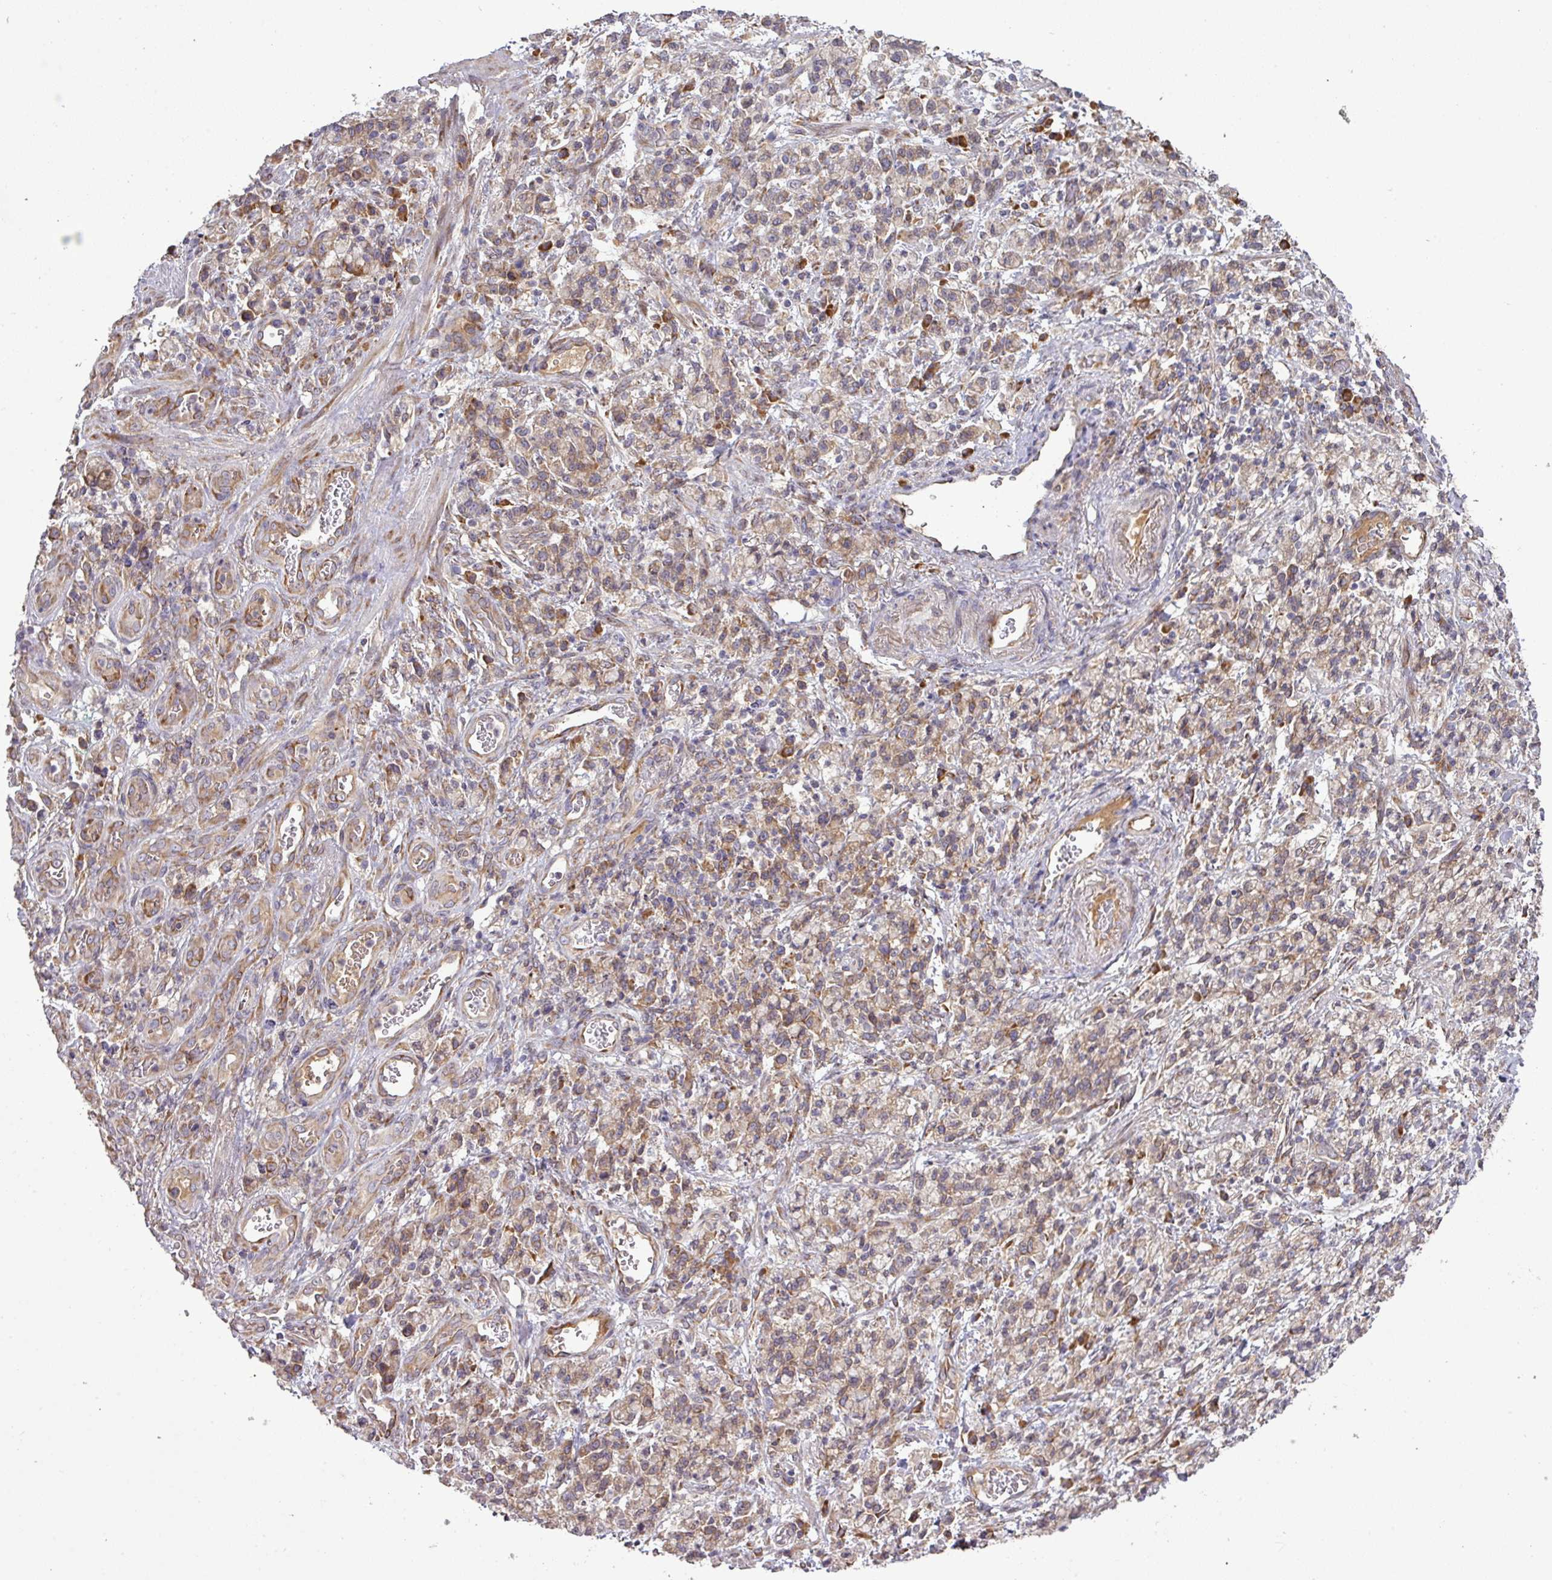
{"staining": {"intensity": "moderate", "quantity": ">75%", "location": "cytoplasmic/membranous"}, "tissue": "stomach cancer", "cell_type": "Tumor cells", "image_type": "cancer", "snomed": [{"axis": "morphology", "description": "Adenocarcinoma, NOS"}, {"axis": "topography", "description": "Stomach"}], "caption": "Brown immunohistochemical staining in human stomach adenocarcinoma displays moderate cytoplasmic/membranous staining in approximately >75% of tumor cells.", "gene": "GALP", "patient": {"sex": "male", "age": 77}}